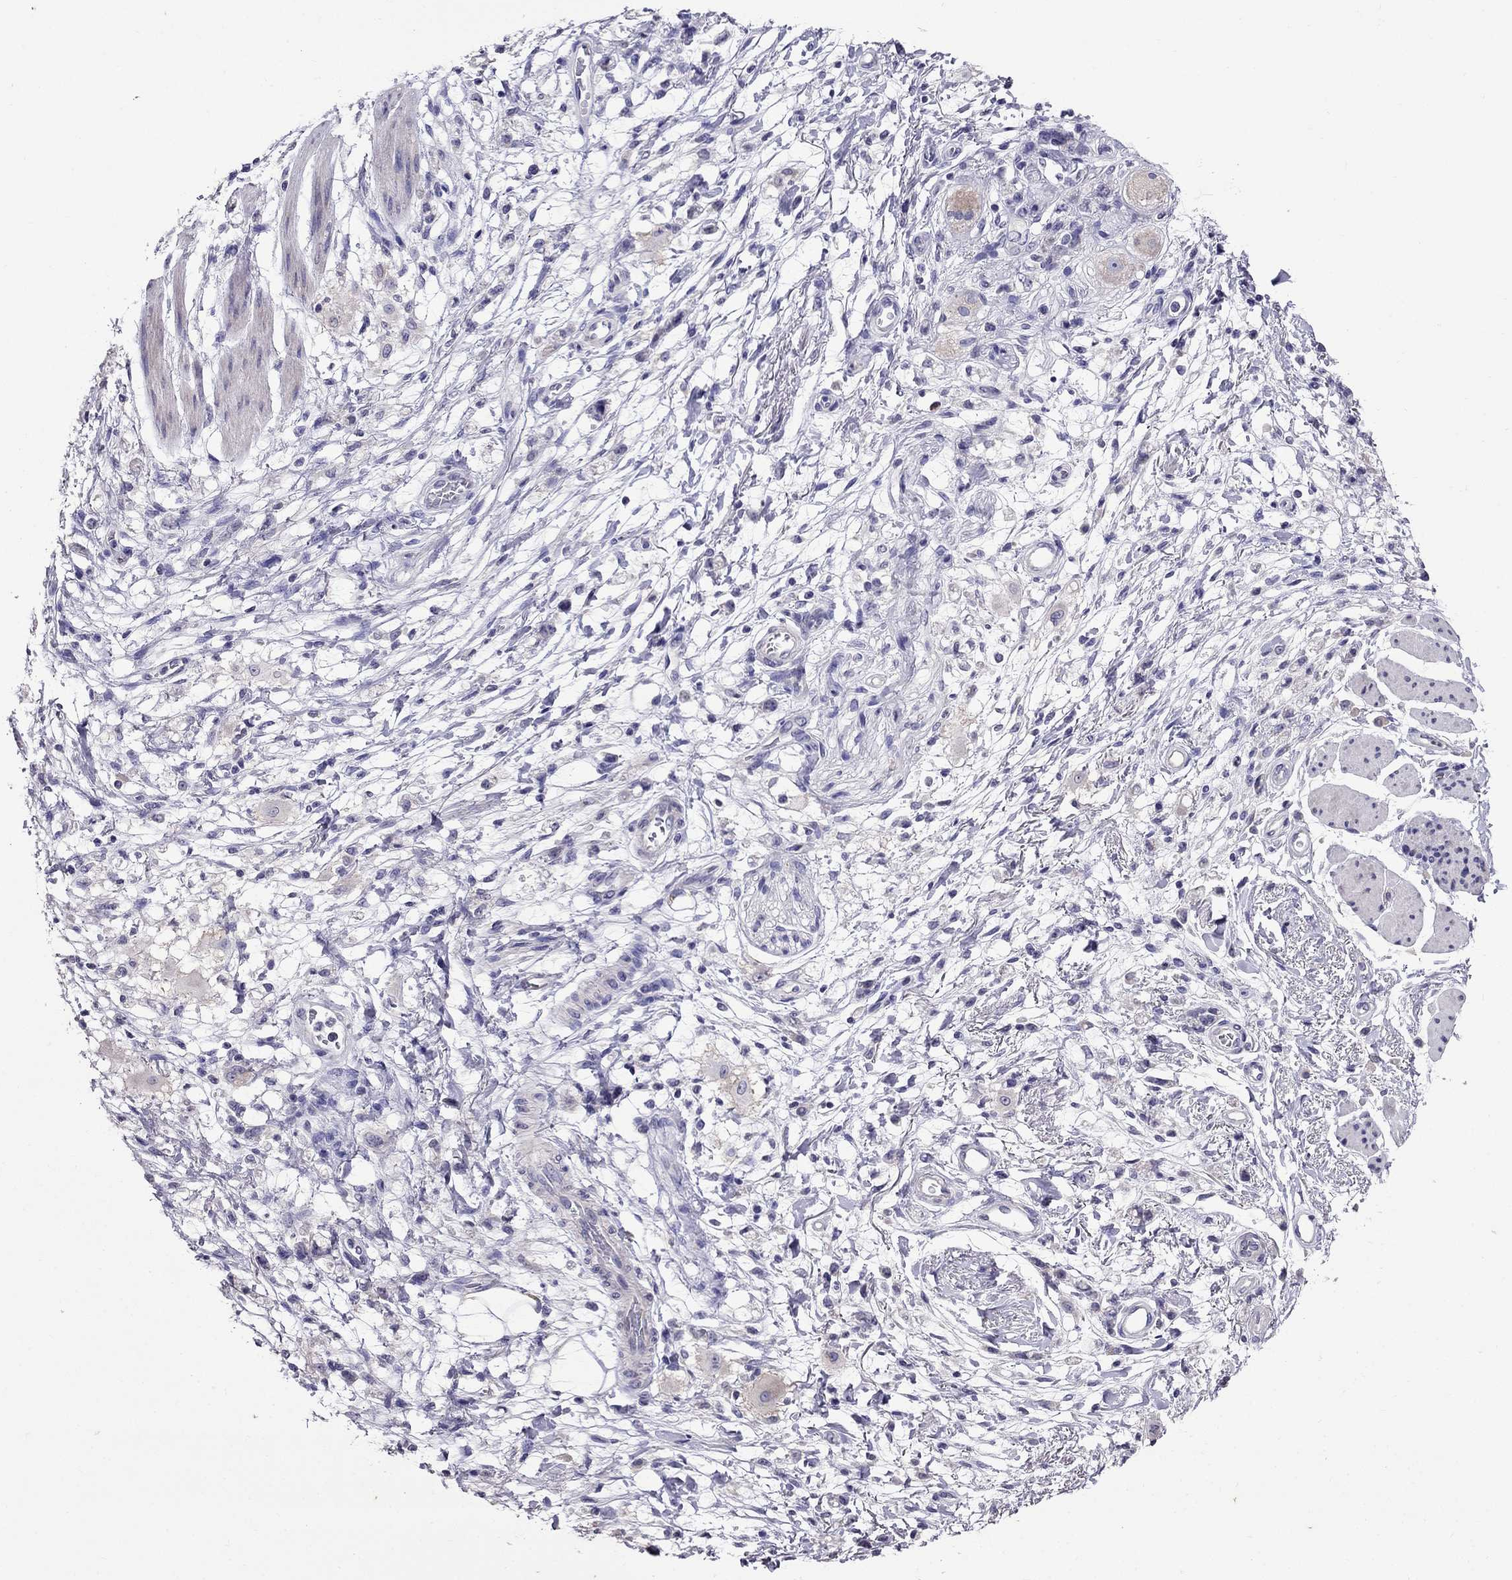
{"staining": {"intensity": "negative", "quantity": "none", "location": "none"}, "tissue": "stomach cancer", "cell_type": "Tumor cells", "image_type": "cancer", "snomed": [{"axis": "morphology", "description": "Adenocarcinoma, NOS"}, {"axis": "topography", "description": "Stomach"}], "caption": "Immunohistochemistry histopathology image of human stomach cancer (adenocarcinoma) stained for a protein (brown), which displays no positivity in tumor cells.", "gene": "OXCT2", "patient": {"sex": "female", "age": 60}}